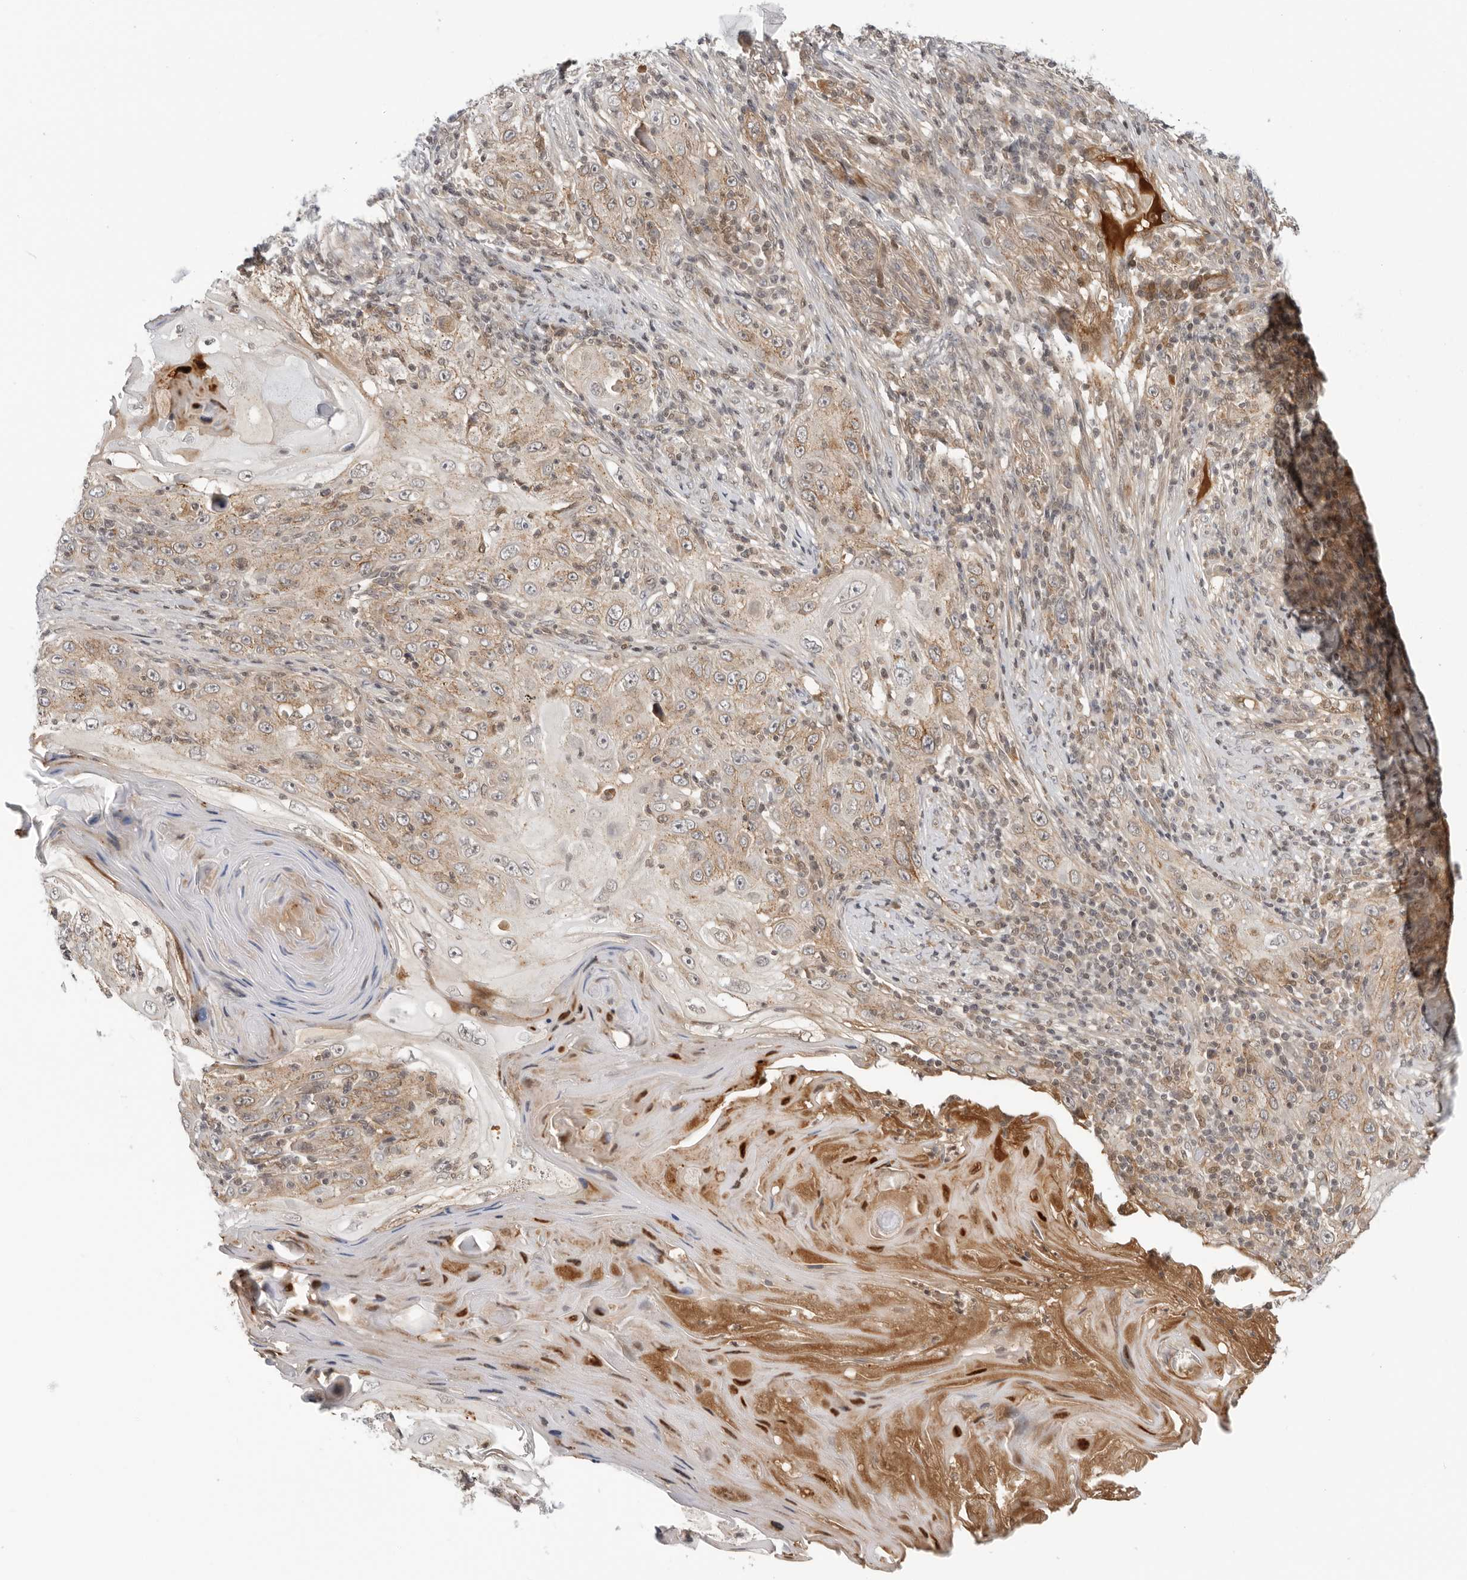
{"staining": {"intensity": "moderate", "quantity": "25%-75%", "location": "cytoplasmic/membranous"}, "tissue": "skin cancer", "cell_type": "Tumor cells", "image_type": "cancer", "snomed": [{"axis": "morphology", "description": "Squamous cell carcinoma, NOS"}, {"axis": "topography", "description": "Skin"}], "caption": "Skin cancer was stained to show a protein in brown. There is medium levels of moderate cytoplasmic/membranous positivity in about 25%-75% of tumor cells.", "gene": "SUGCT", "patient": {"sex": "female", "age": 88}}